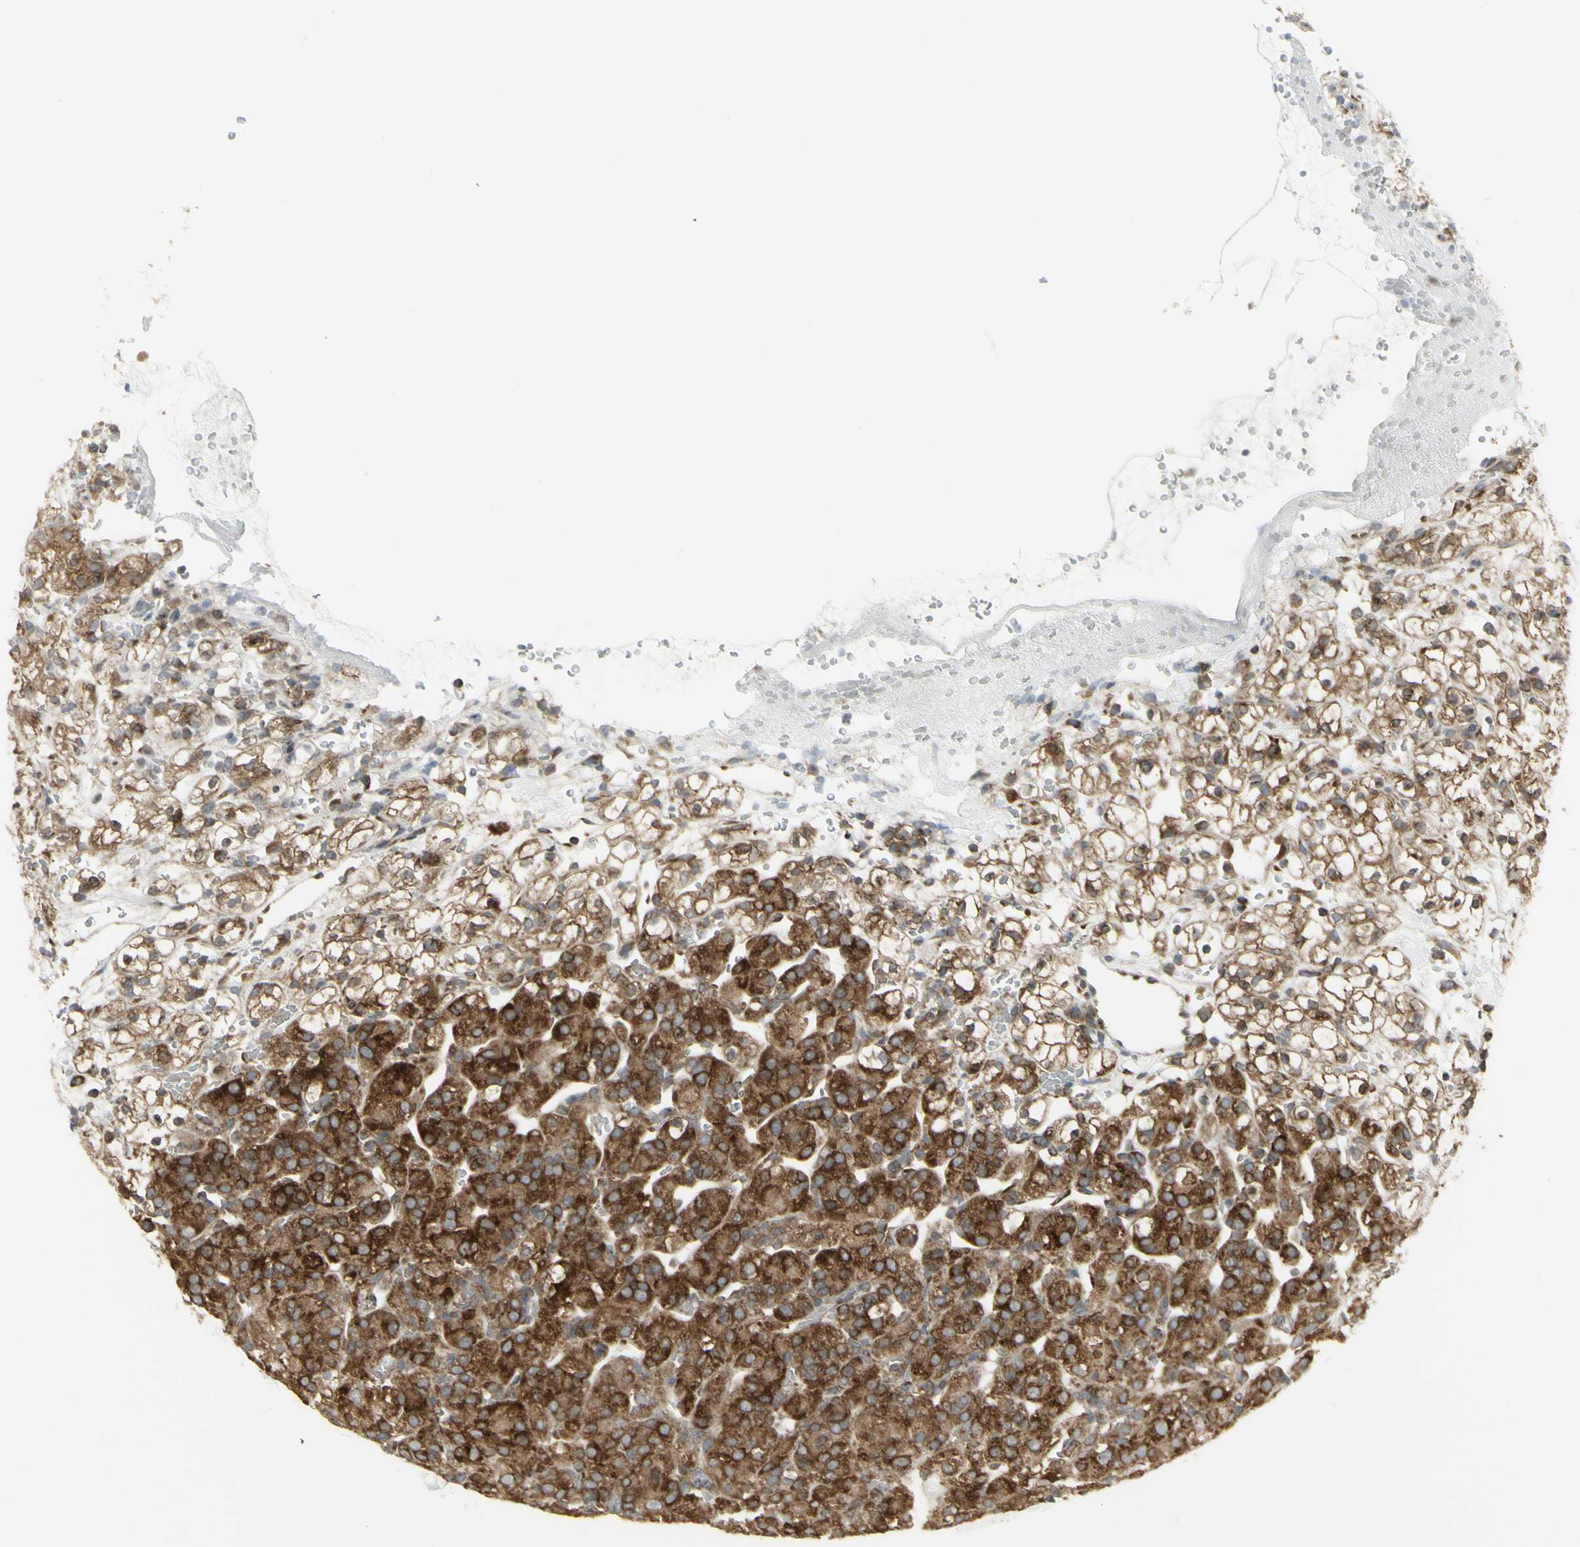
{"staining": {"intensity": "moderate", "quantity": ">75%", "location": "cytoplasmic/membranous"}, "tissue": "renal cancer", "cell_type": "Tumor cells", "image_type": "cancer", "snomed": [{"axis": "morphology", "description": "Adenocarcinoma, NOS"}, {"axis": "topography", "description": "Kidney"}], "caption": "Protein staining of adenocarcinoma (renal) tissue demonstrates moderate cytoplasmic/membranous positivity in approximately >75% of tumor cells. Using DAB (brown) and hematoxylin (blue) stains, captured at high magnification using brightfield microscopy.", "gene": "FKBP3", "patient": {"sex": "male", "age": 61}}